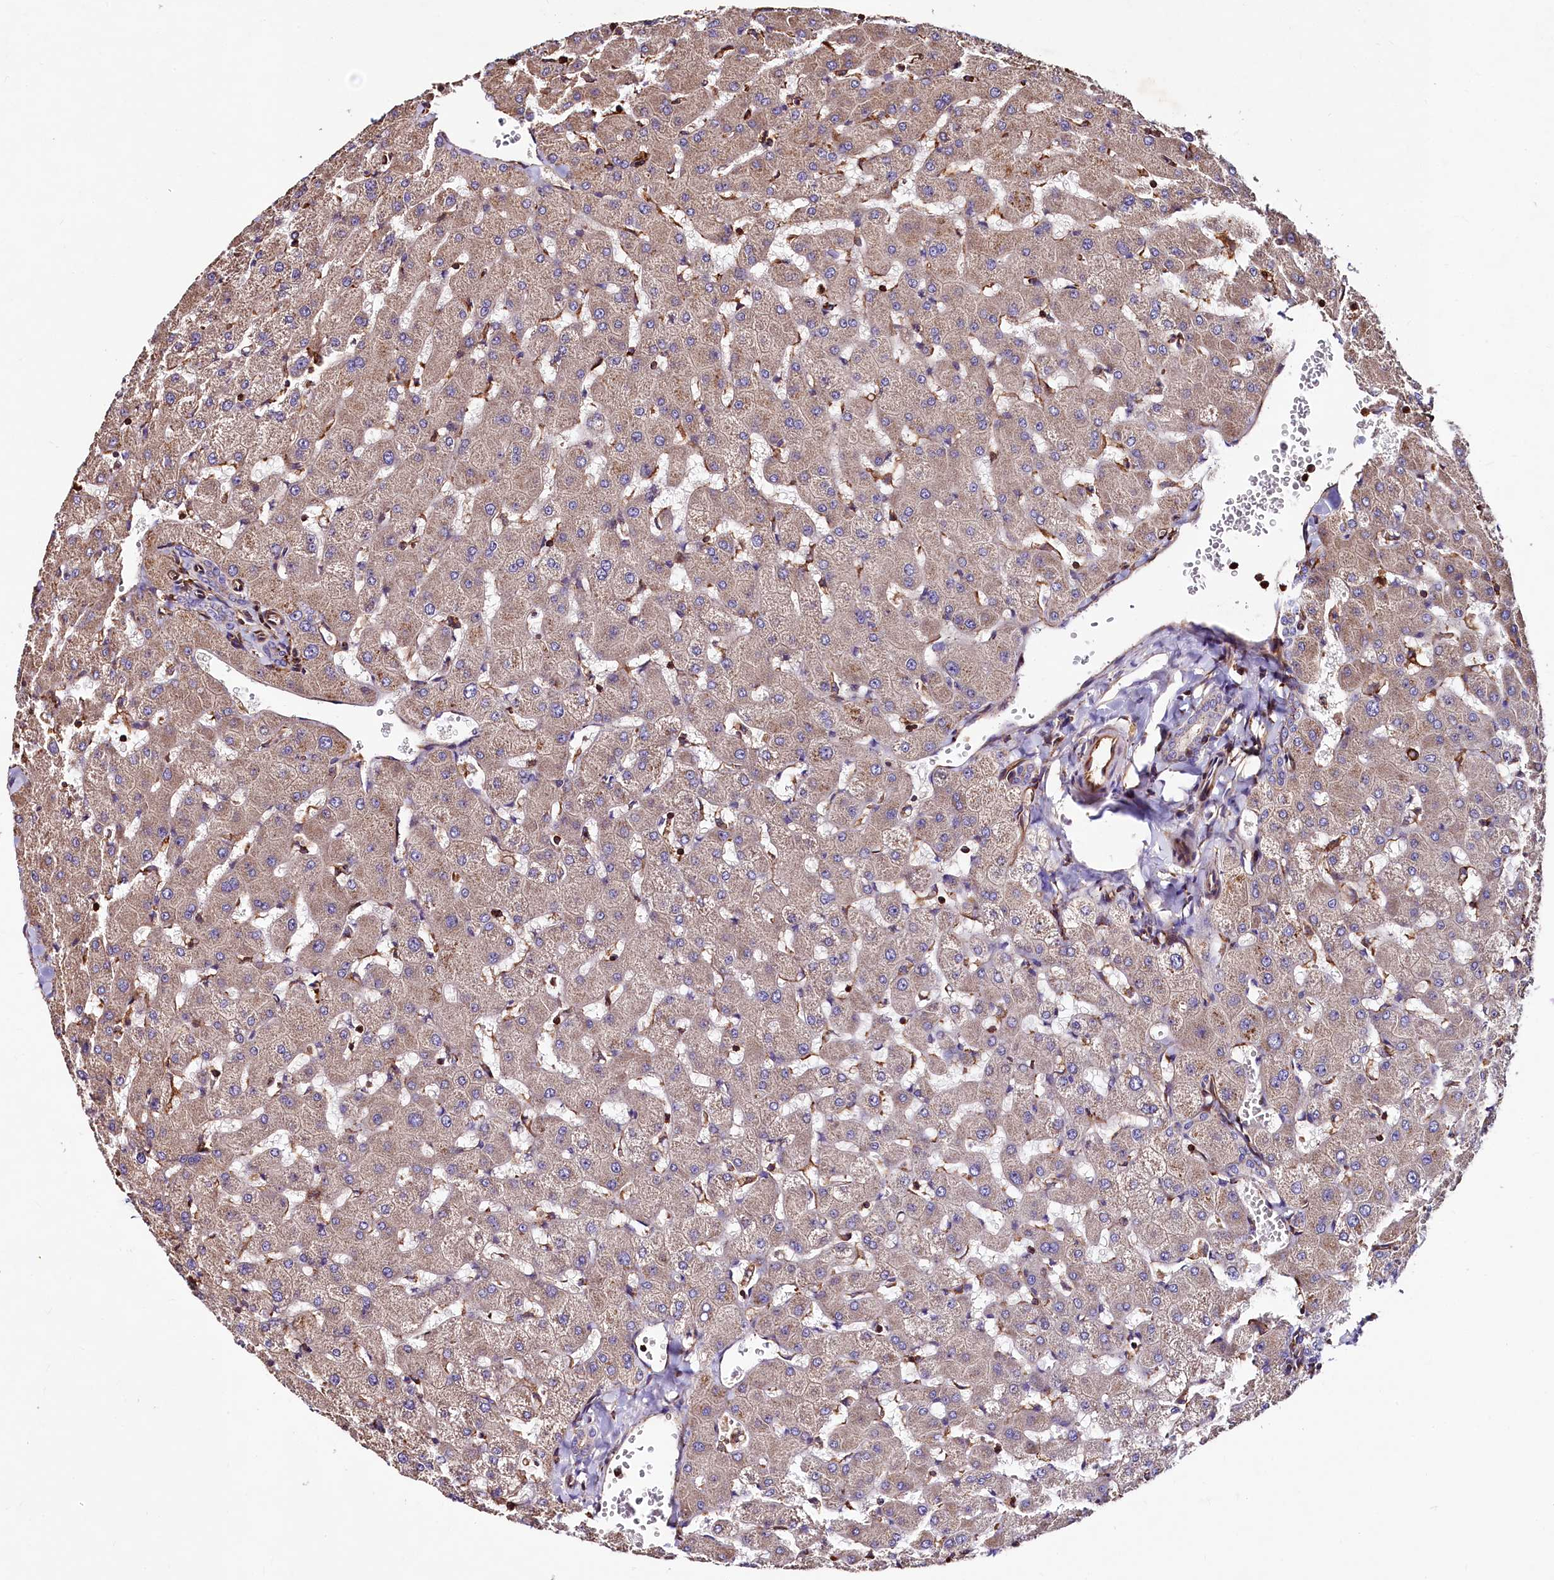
{"staining": {"intensity": "negative", "quantity": "none", "location": "none"}, "tissue": "liver", "cell_type": "Cholangiocytes", "image_type": "normal", "snomed": [{"axis": "morphology", "description": "Normal tissue, NOS"}, {"axis": "topography", "description": "Liver"}], "caption": "Liver stained for a protein using immunohistochemistry reveals no positivity cholangiocytes.", "gene": "KLHDC4", "patient": {"sex": "female", "age": 63}}